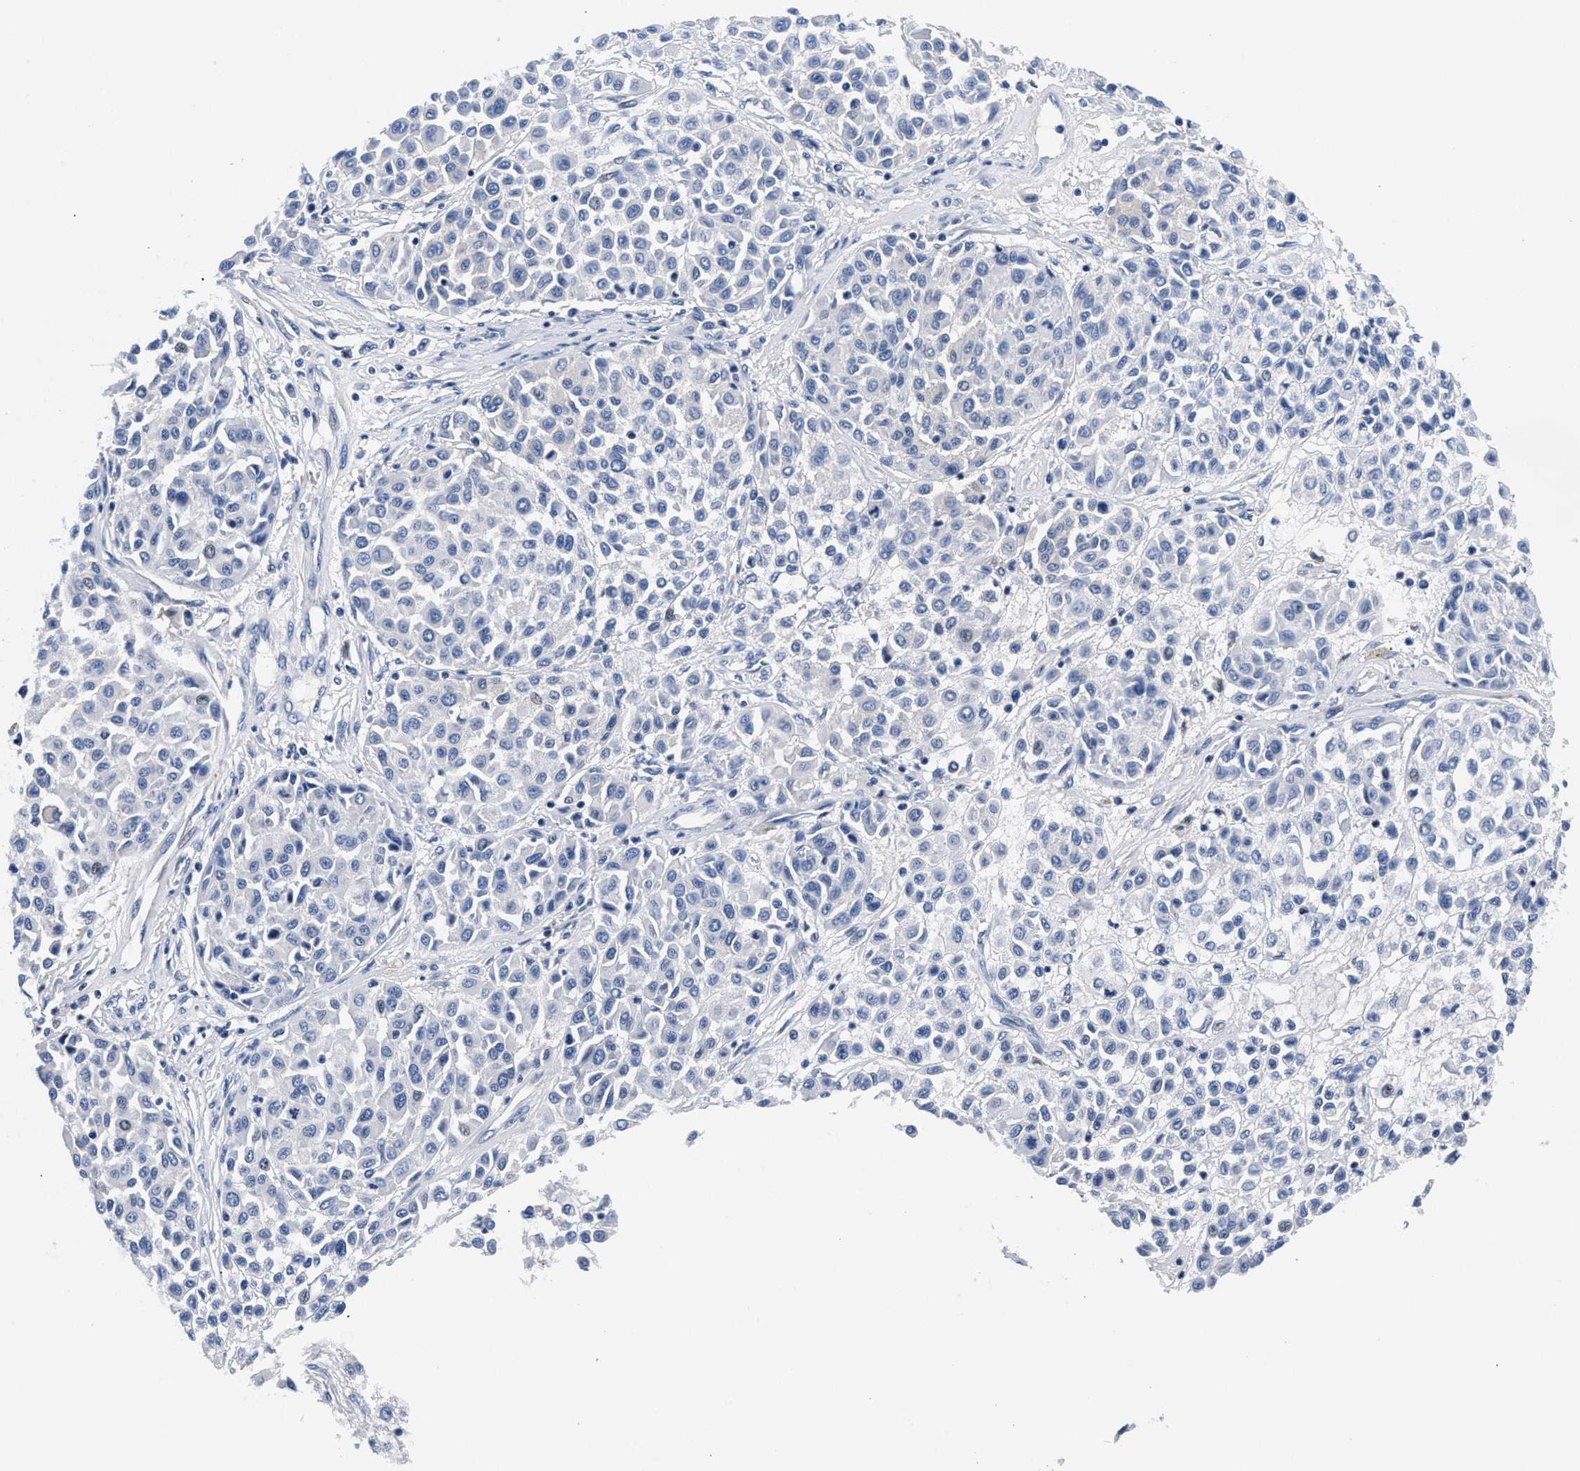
{"staining": {"intensity": "negative", "quantity": "none", "location": "none"}, "tissue": "melanoma", "cell_type": "Tumor cells", "image_type": "cancer", "snomed": [{"axis": "morphology", "description": "Malignant melanoma, Metastatic site"}, {"axis": "topography", "description": "Soft tissue"}], "caption": "Malignant melanoma (metastatic site) was stained to show a protein in brown. There is no significant staining in tumor cells.", "gene": "P2RY4", "patient": {"sex": "male", "age": 41}}